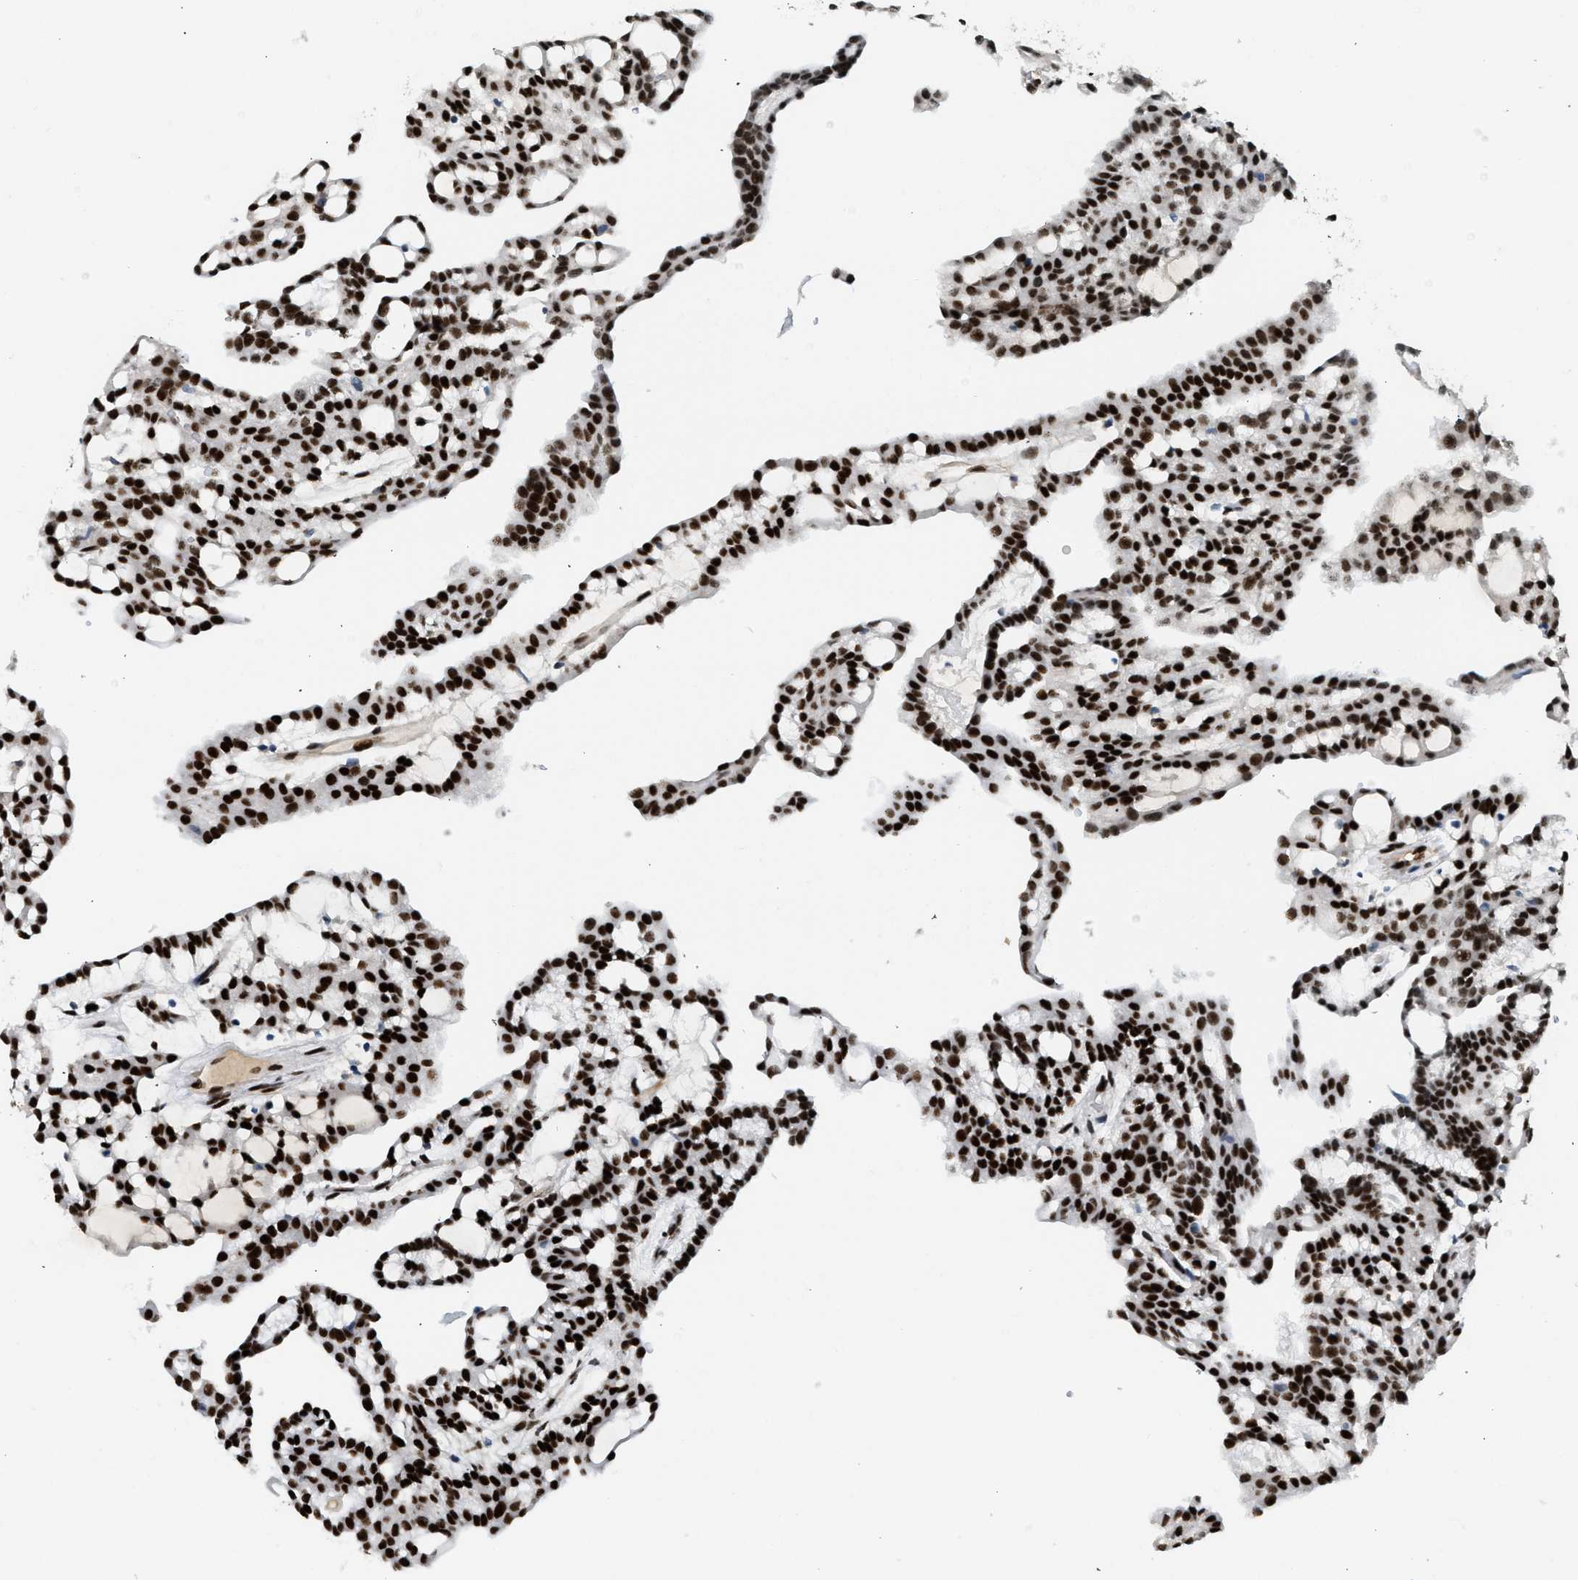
{"staining": {"intensity": "strong", "quantity": ">75%", "location": "nuclear"}, "tissue": "renal cancer", "cell_type": "Tumor cells", "image_type": "cancer", "snomed": [{"axis": "morphology", "description": "Adenocarcinoma, NOS"}, {"axis": "topography", "description": "Kidney"}], "caption": "This histopathology image demonstrates immunohistochemistry staining of renal cancer (adenocarcinoma), with high strong nuclear positivity in approximately >75% of tumor cells.", "gene": "ZBTB20", "patient": {"sex": "male", "age": 63}}